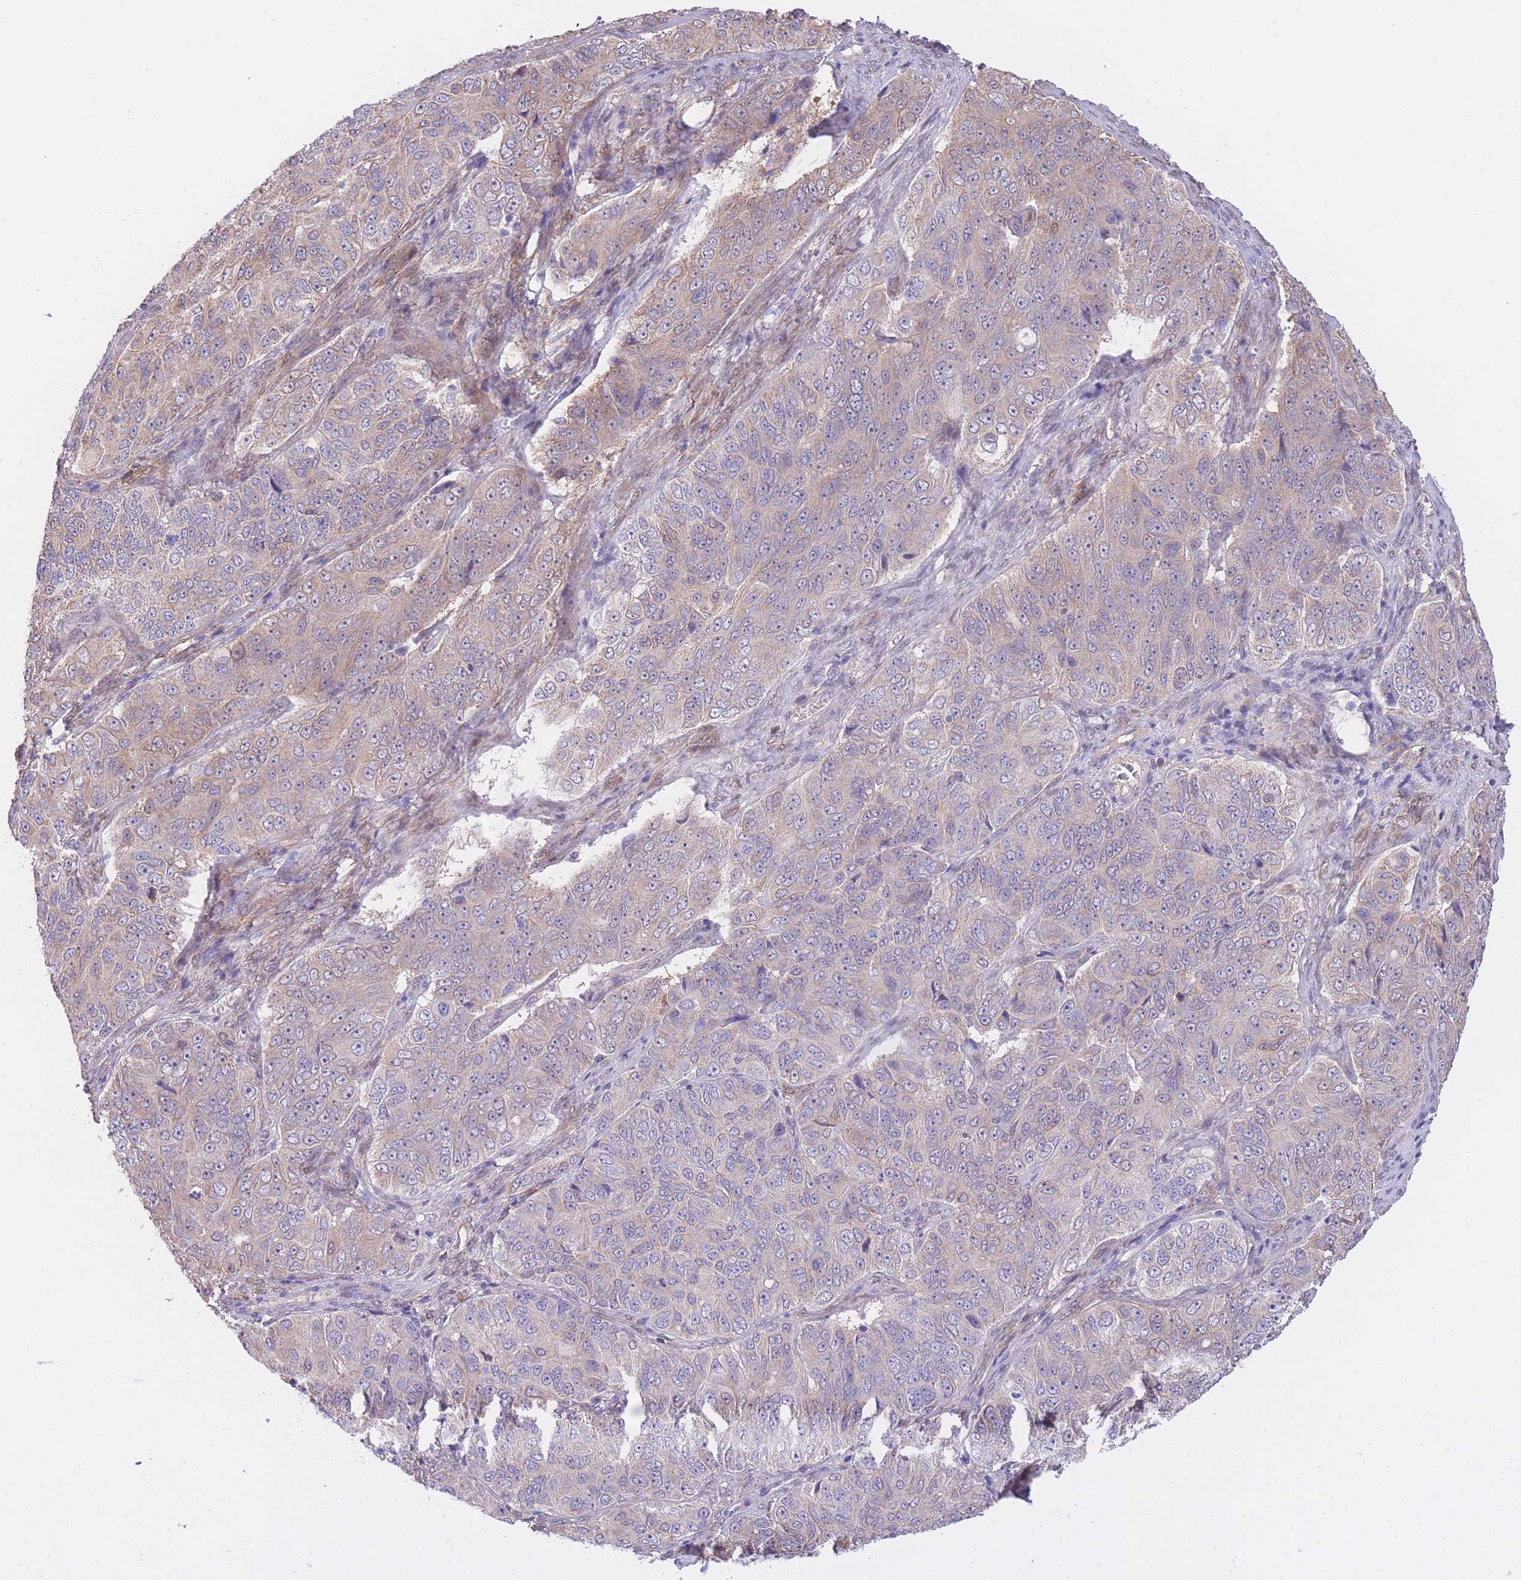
{"staining": {"intensity": "weak", "quantity": "<25%", "location": "cytoplasmic/membranous"}, "tissue": "ovarian cancer", "cell_type": "Tumor cells", "image_type": "cancer", "snomed": [{"axis": "morphology", "description": "Carcinoma, endometroid"}, {"axis": "topography", "description": "Ovary"}], "caption": "Human ovarian endometroid carcinoma stained for a protein using immunohistochemistry (IHC) demonstrates no positivity in tumor cells.", "gene": "PGM1", "patient": {"sex": "female", "age": 51}}